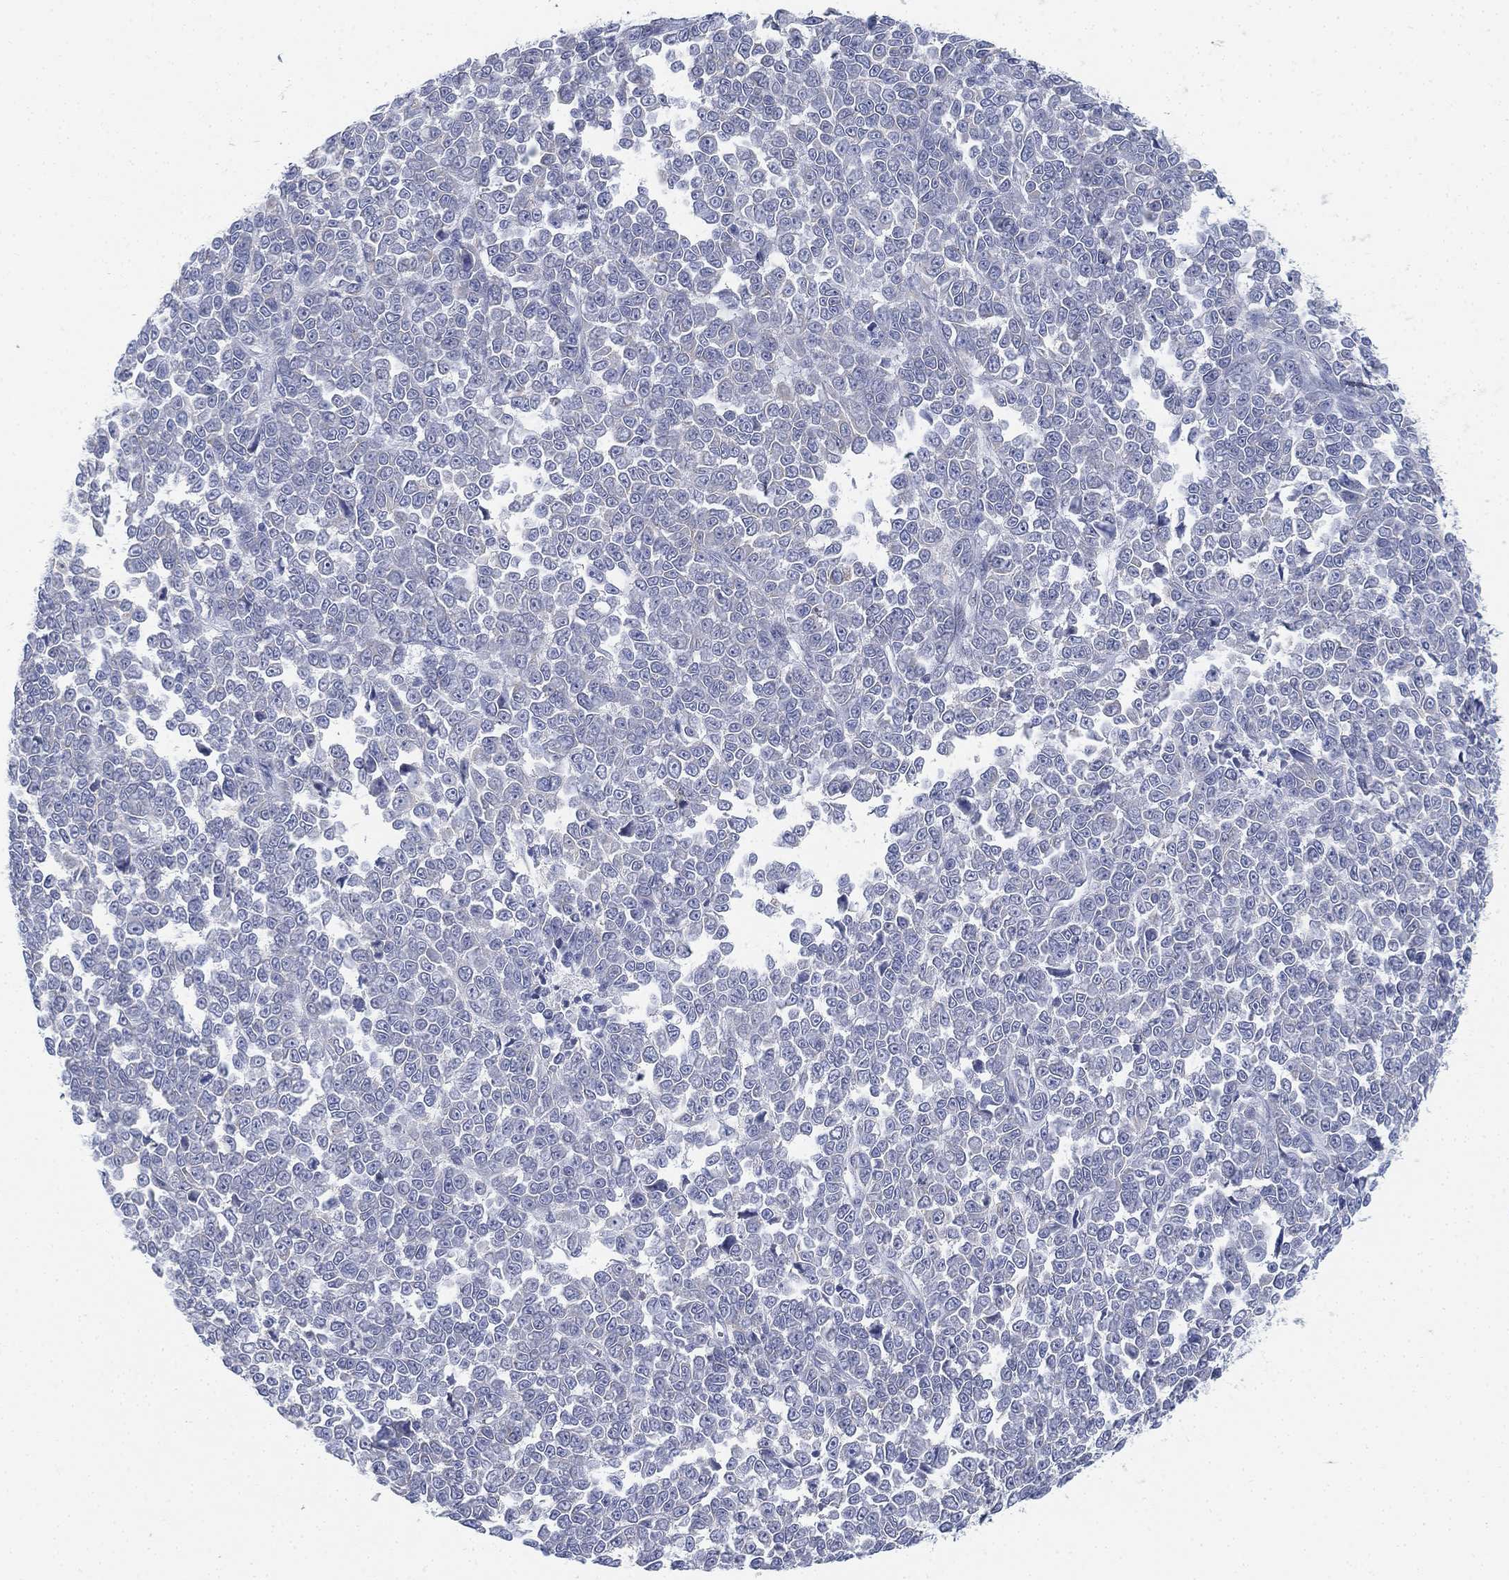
{"staining": {"intensity": "negative", "quantity": "none", "location": "none"}, "tissue": "melanoma", "cell_type": "Tumor cells", "image_type": "cancer", "snomed": [{"axis": "morphology", "description": "Malignant melanoma, NOS"}, {"axis": "topography", "description": "Skin"}], "caption": "High magnification brightfield microscopy of melanoma stained with DAB (3,3'-diaminobenzidine) (brown) and counterstained with hematoxylin (blue): tumor cells show no significant expression.", "gene": "GCNA", "patient": {"sex": "female", "age": 95}}